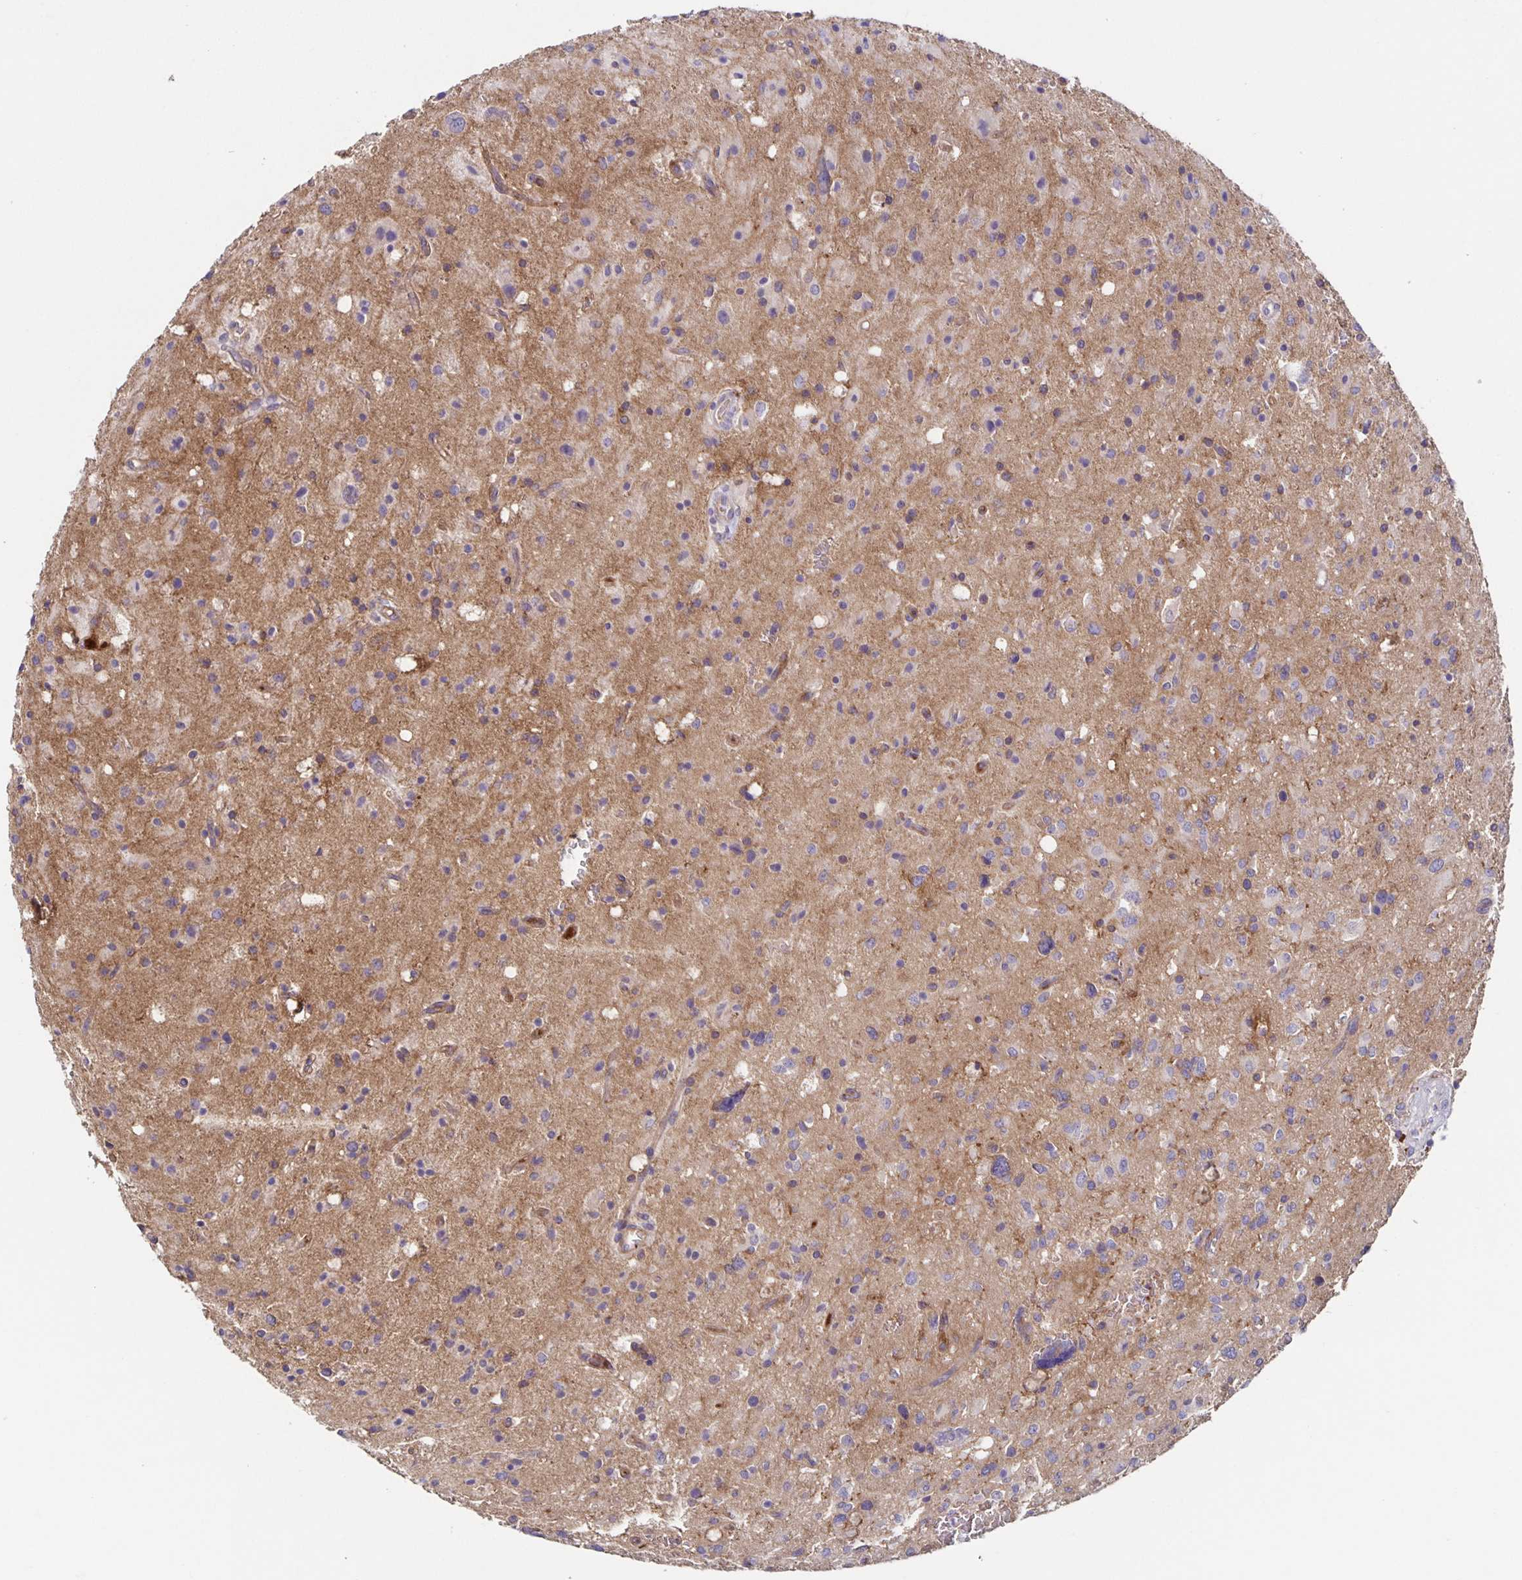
{"staining": {"intensity": "negative", "quantity": "none", "location": "none"}, "tissue": "glioma", "cell_type": "Tumor cells", "image_type": "cancer", "snomed": [{"axis": "morphology", "description": "Glioma, malignant, Low grade"}, {"axis": "topography", "description": "Brain"}], "caption": "Immunohistochemistry of malignant glioma (low-grade) reveals no staining in tumor cells.", "gene": "ITGA2", "patient": {"sex": "female", "age": 58}}